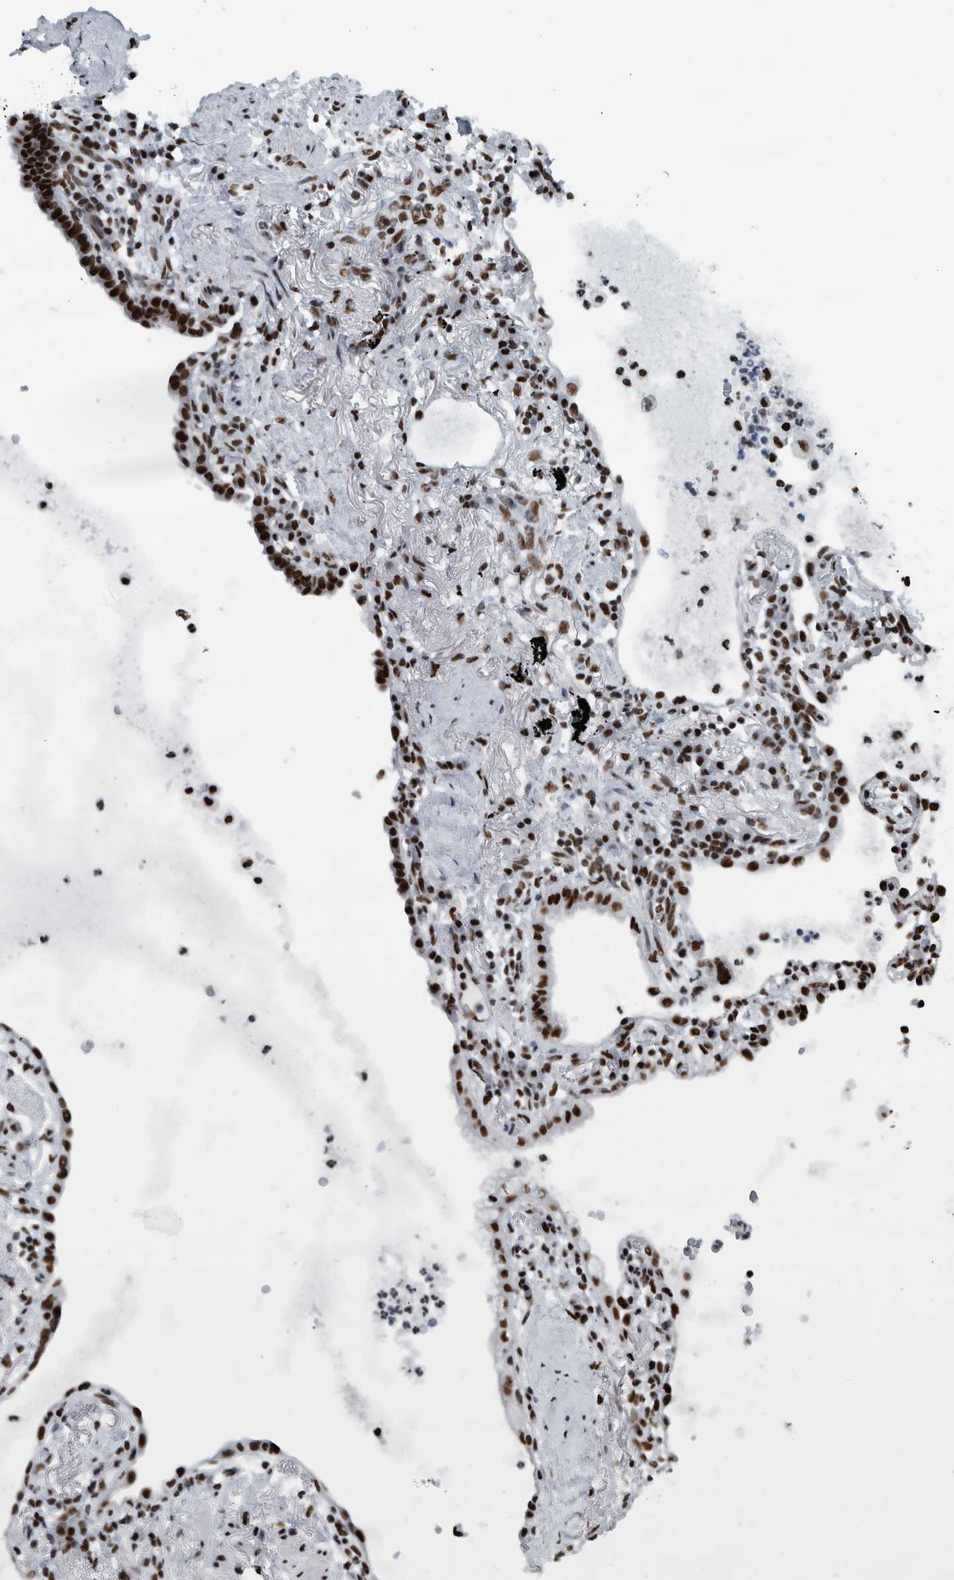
{"staining": {"intensity": "strong", "quantity": ">75%", "location": "nuclear"}, "tissue": "lung cancer", "cell_type": "Tumor cells", "image_type": "cancer", "snomed": [{"axis": "morphology", "description": "Adenocarcinoma, NOS"}, {"axis": "topography", "description": "Lung"}], "caption": "Brown immunohistochemical staining in human lung cancer (adenocarcinoma) demonstrates strong nuclear staining in about >75% of tumor cells. The protein is shown in brown color, while the nuclei are stained blue.", "gene": "DNMT3A", "patient": {"sex": "female", "age": 70}}